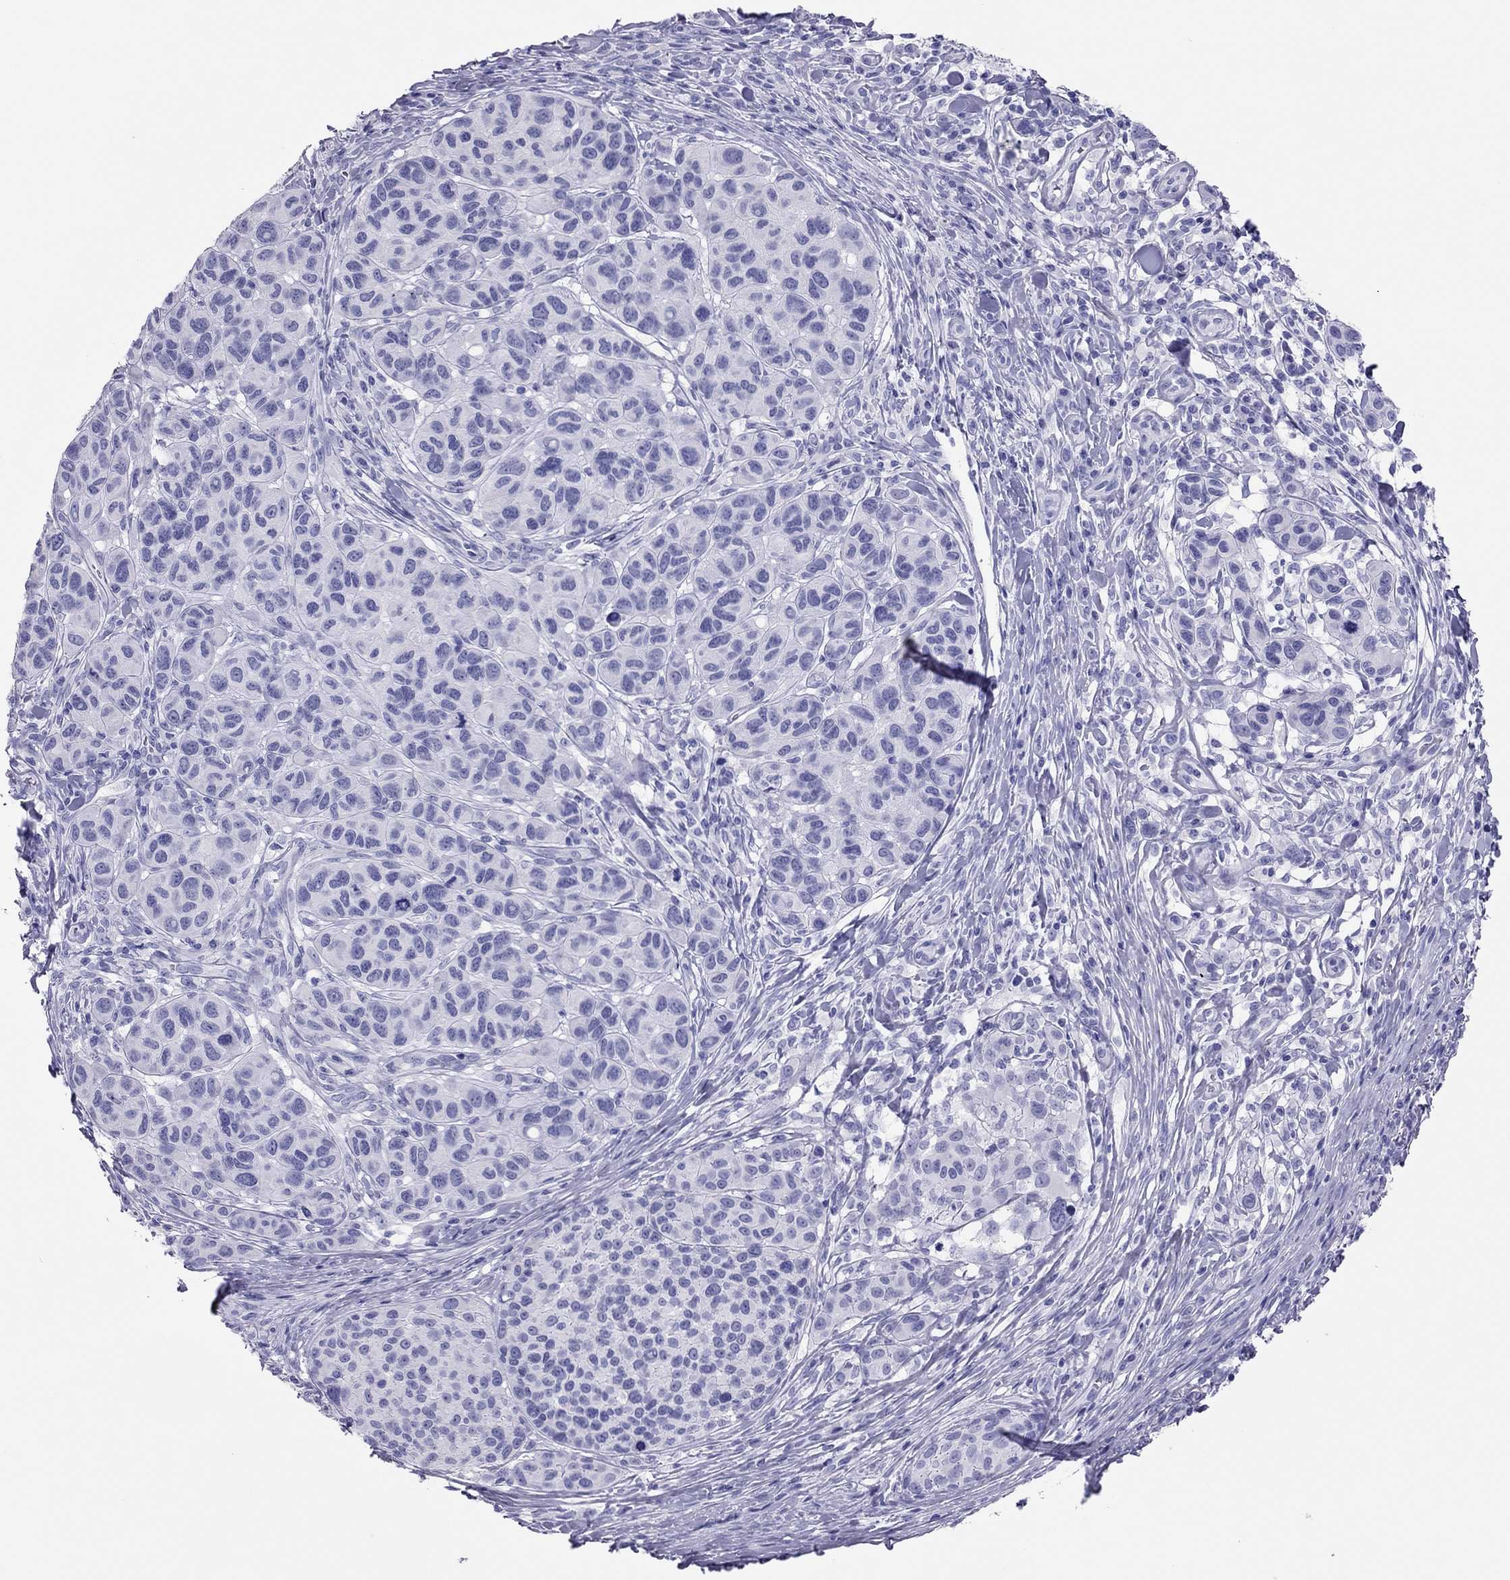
{"staining": {"intensity": "negative", "quantity": "none", "location": "none"}, "tissue": "melanoma", "cell_type": "Tumor cells", "image_type": "cancer", "snomed": [{"axis": "morphology", "description": "Malignant melanoma, NOS"}, {"axis": "topography", "description": "Skin"}], "caption": "Tumor cells show no significant staining in malignant melanoma. The staining was performed using DAB to visualize the protein expression in brown, while the nuclei were stained in blue with hematoxylin (Magnification: 20x).", "gene": "TSHB", "patient": {"sex": "male", "age": 79}}